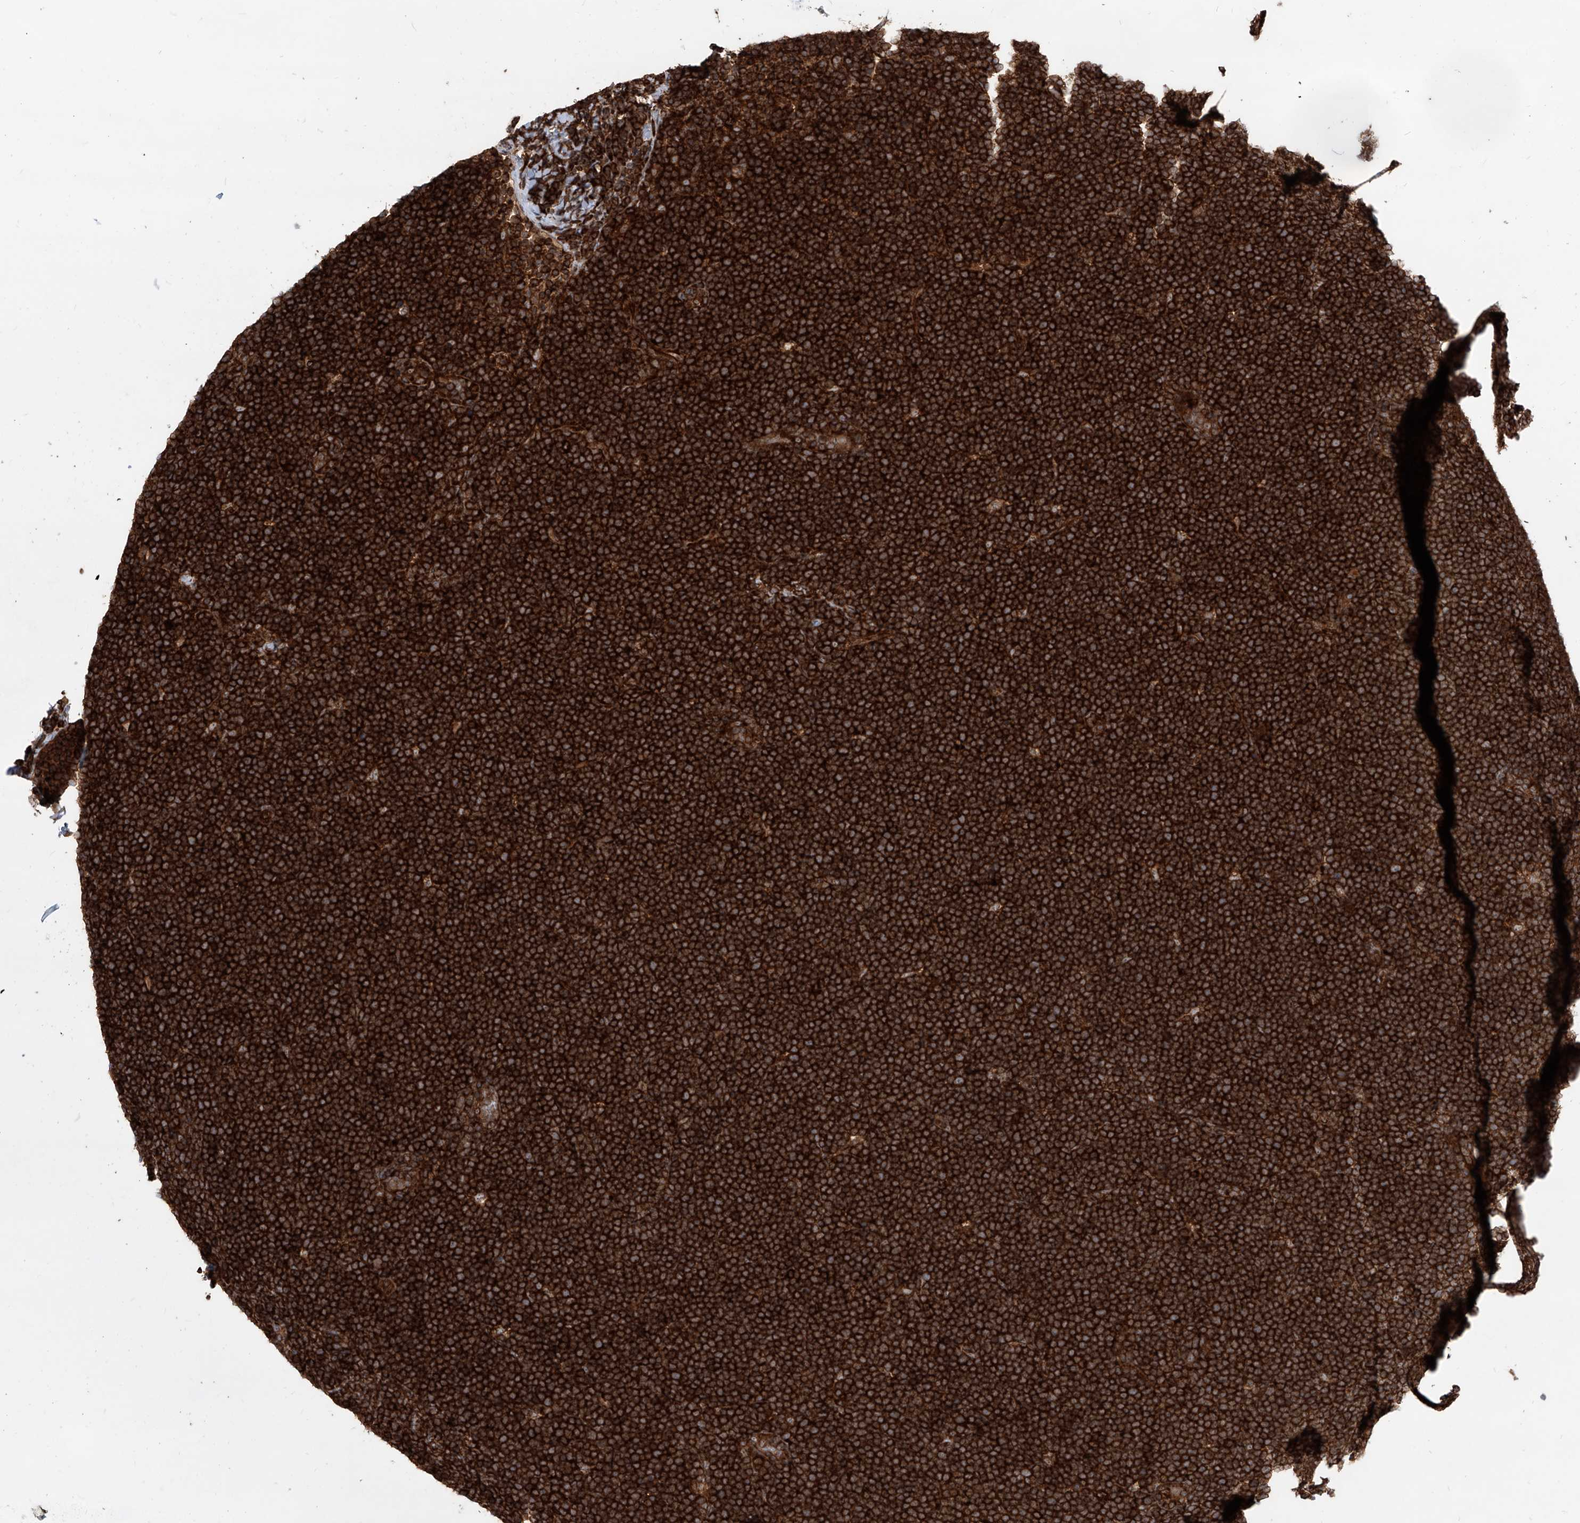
{"staining": {"intensity": "strong", "quantity": ">75%", "location": "cytoplasmic/membranous"}, "tissue": "lymphoma", "cell_type": "Tumor cells", "image_type": "cancer", "snomed": [{"axis": "morphology", "description": "Malignant lymphoma, non-Hodgkin's type, High grade"}, {"axis": "topography", "description": "Lymph node"}], "caption": "There is high levels of strong cytoplasmic/membranous staining in tumor cells of malignant lymphoma, non-Hodgkin's type (high-grade), as demonstrated by immunohistochemical staining (brown color).", "gene": "MAGED2", "patient": {"sex": "male", "age": 13}}